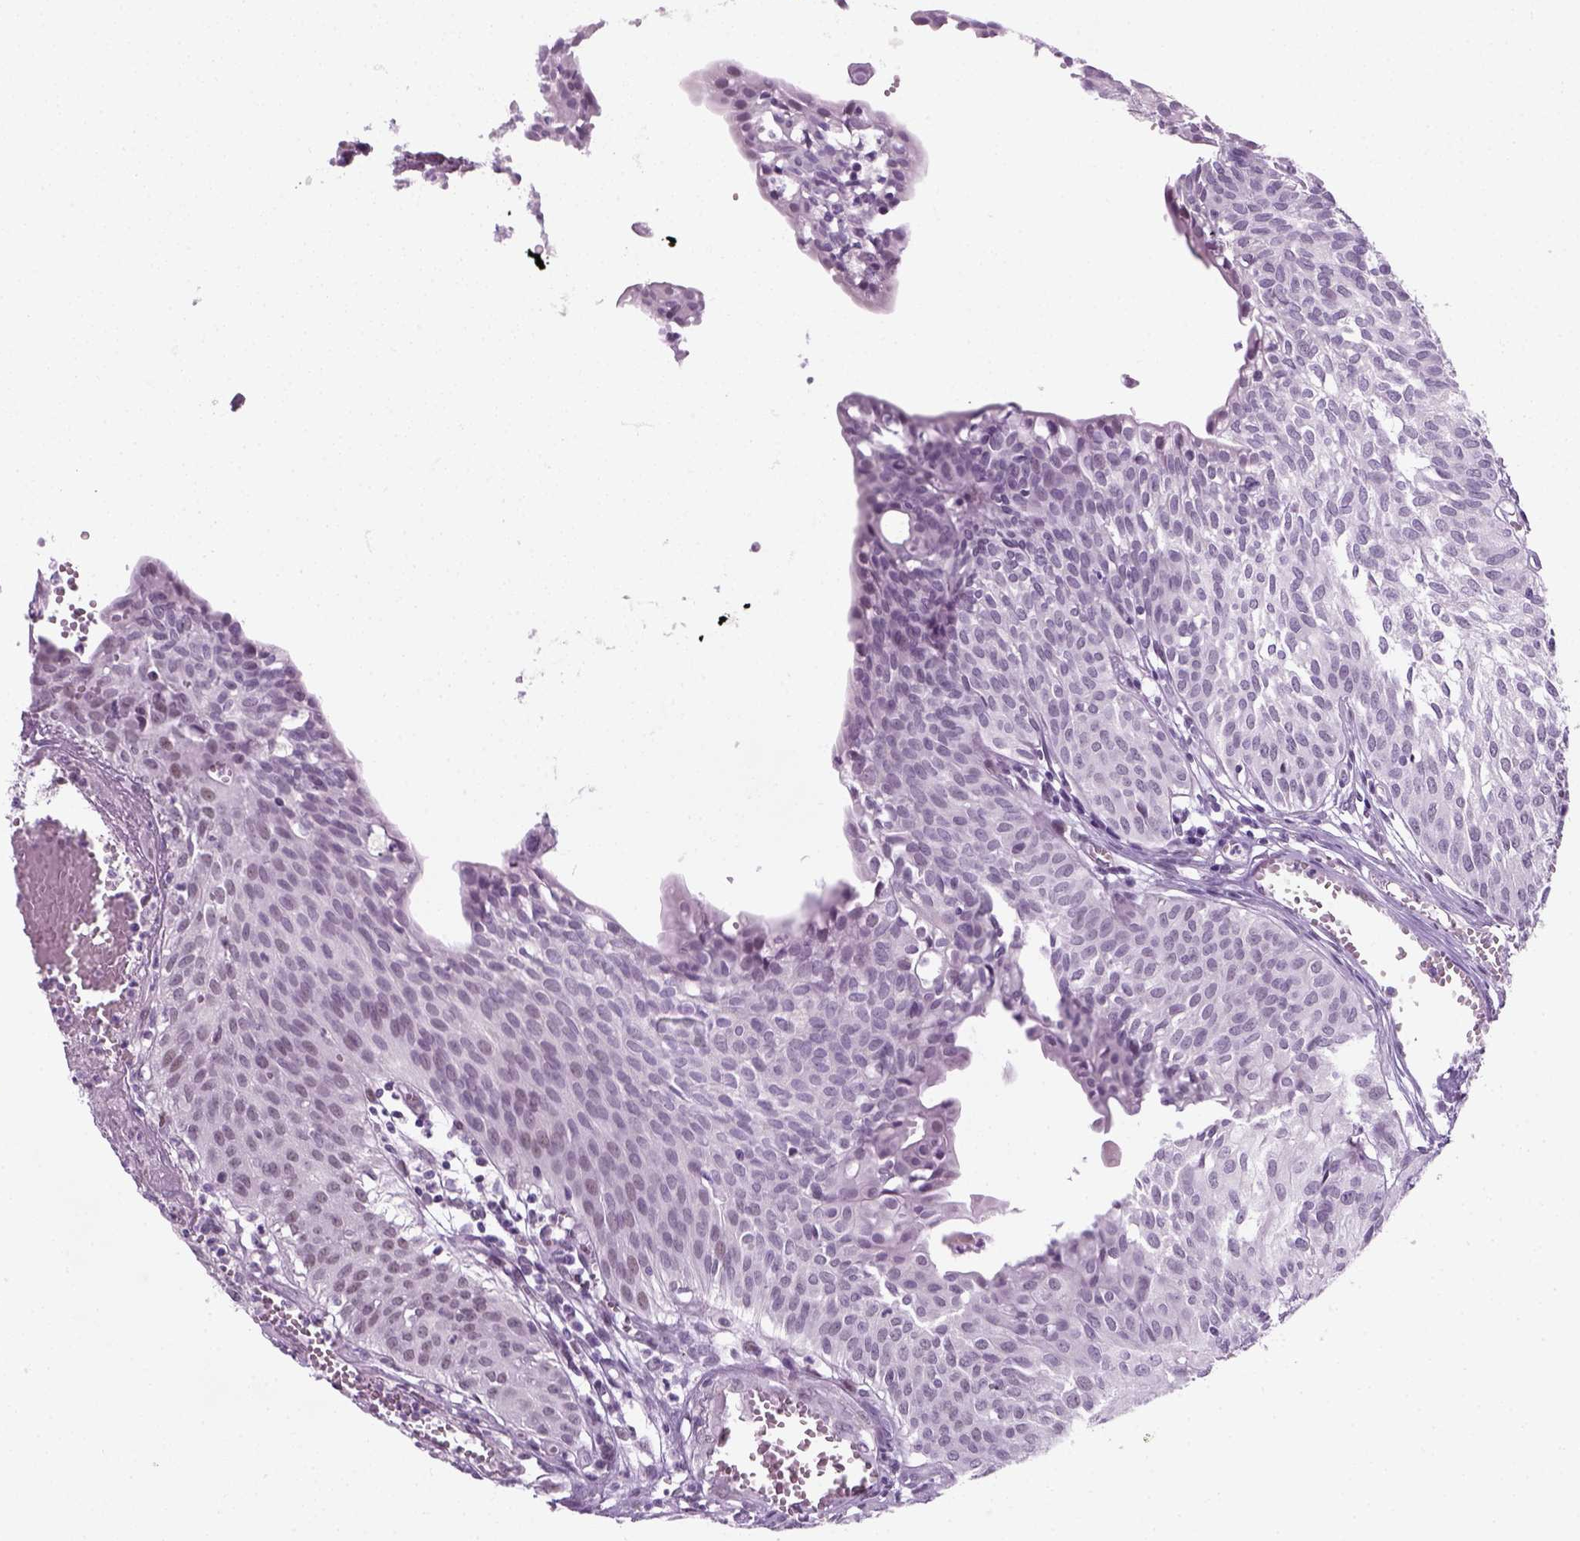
{"staining": {"intensity": "negative", "quantity": "none", "location": "none"}, "tissue": "urothelial cancer", "cell_type": "Tumor cells", "image_type": "cancer", "snomed": [{"axis": "morphology", "description": "Urothelial carcinoma, High grade"}, {"axis": "topography", "description": "Urinary bladder"}], "caption": "Human urothelial cancer stained for a protein using immunohistochemistry shows no staining in tumor cells.", "gene": "ZNF865", "patient": {"sex": "male", "age": 57}}